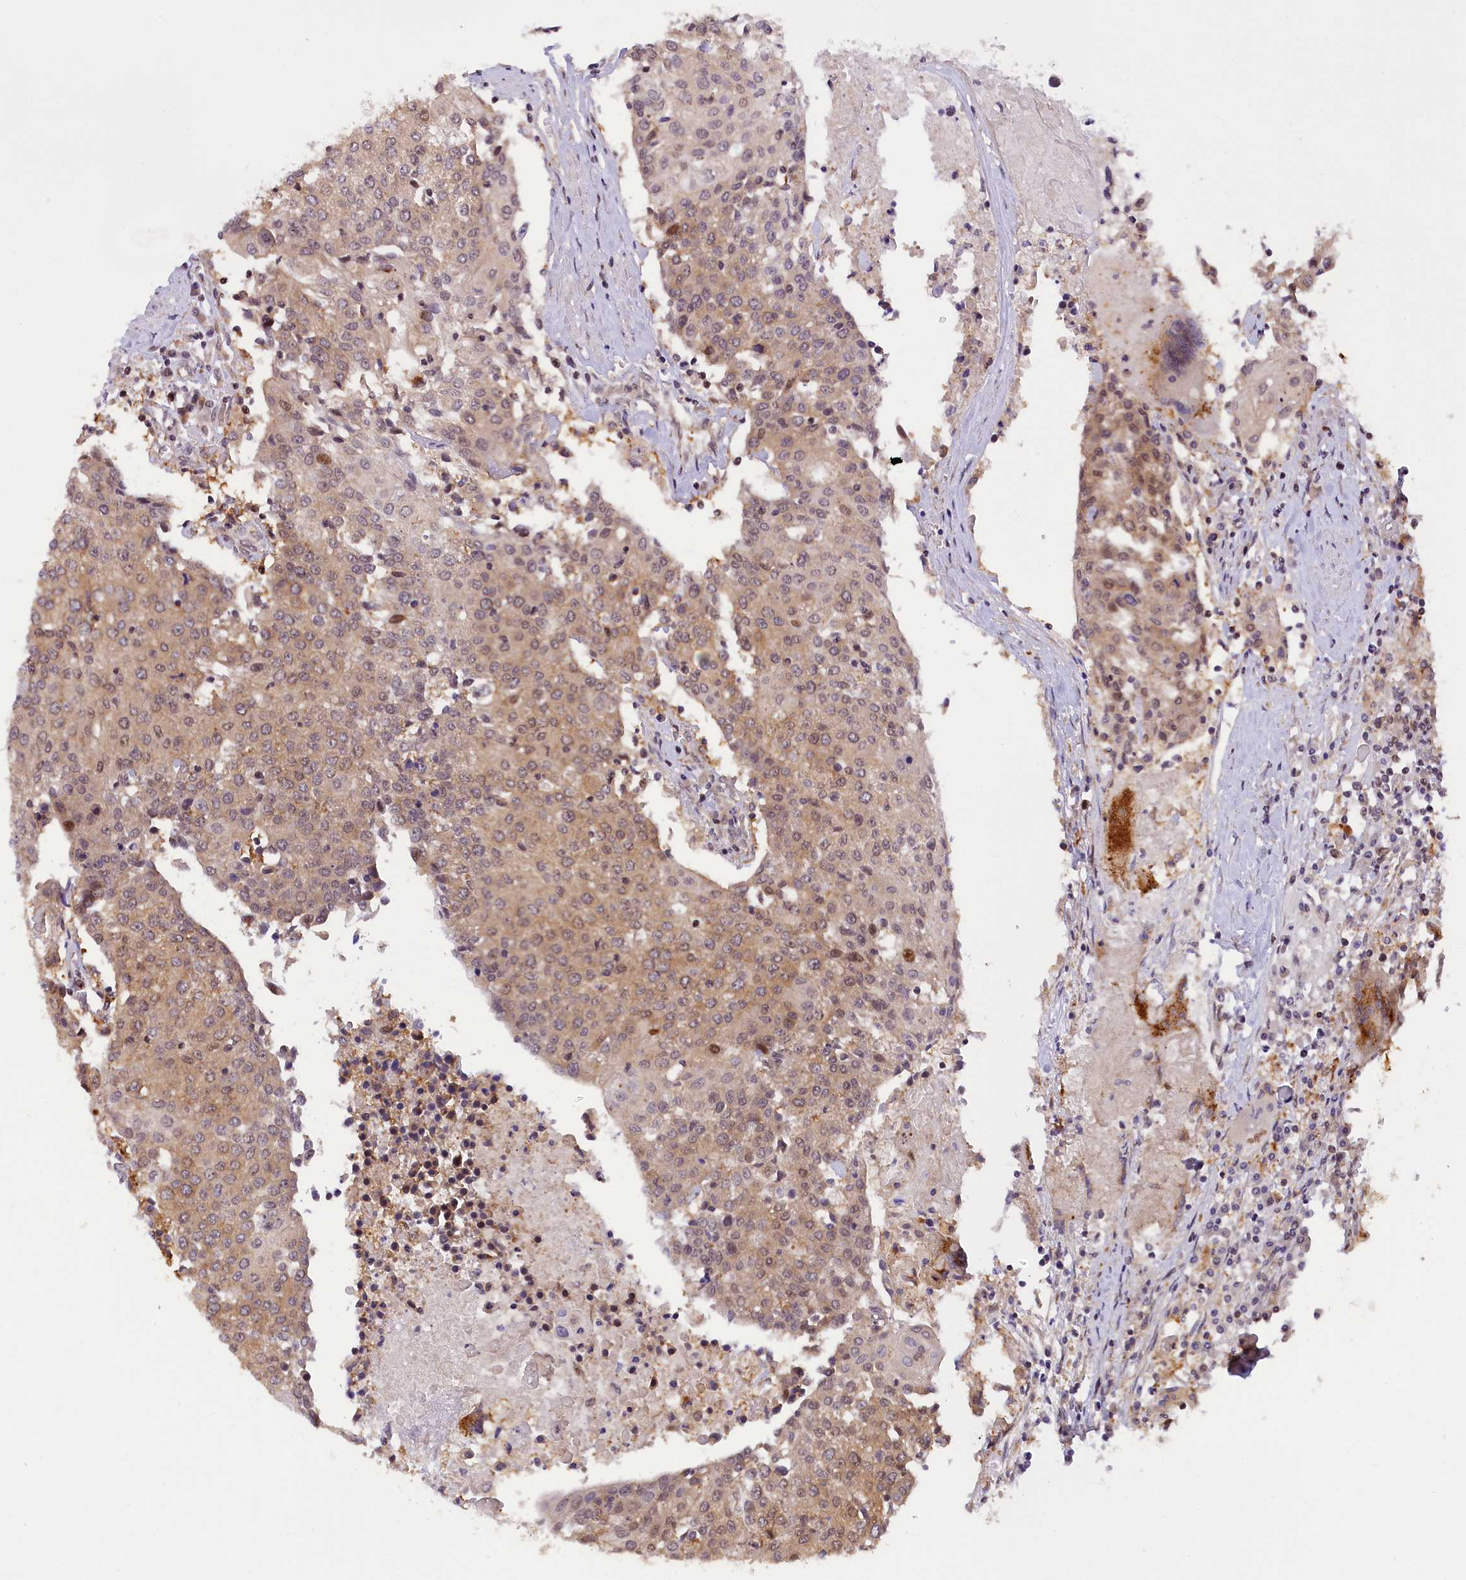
{"staining": {"intensity": "moderate", "quantity": ">75%", "location": "cytoplasmic/membranous,nuclear"}, "tissue": "urothelial cancer", "cell_type": "Tumor cells", "image_type": "cancer", "snomed": [{"axis": "morphology", "description": "Urothelial carcinoma, High grade"}, {"axis": "topography", "description": "Urinary bladder"}], "caption": "Immunohistochemistry staining of urothelial cancer, which displays medium levels of moderate cytoplasmic/membranous and nuclear positivity in about >75% of tumor cells indicating moderate cytoplasmic/membranous and nuclear protein expression. The staining was performed using DAB (brown) for protein detection and nuclei were counterstained in hematoxylin (blue).", "gene": "SAMD4A", "patient": {"sex": "female", "age": 85}}